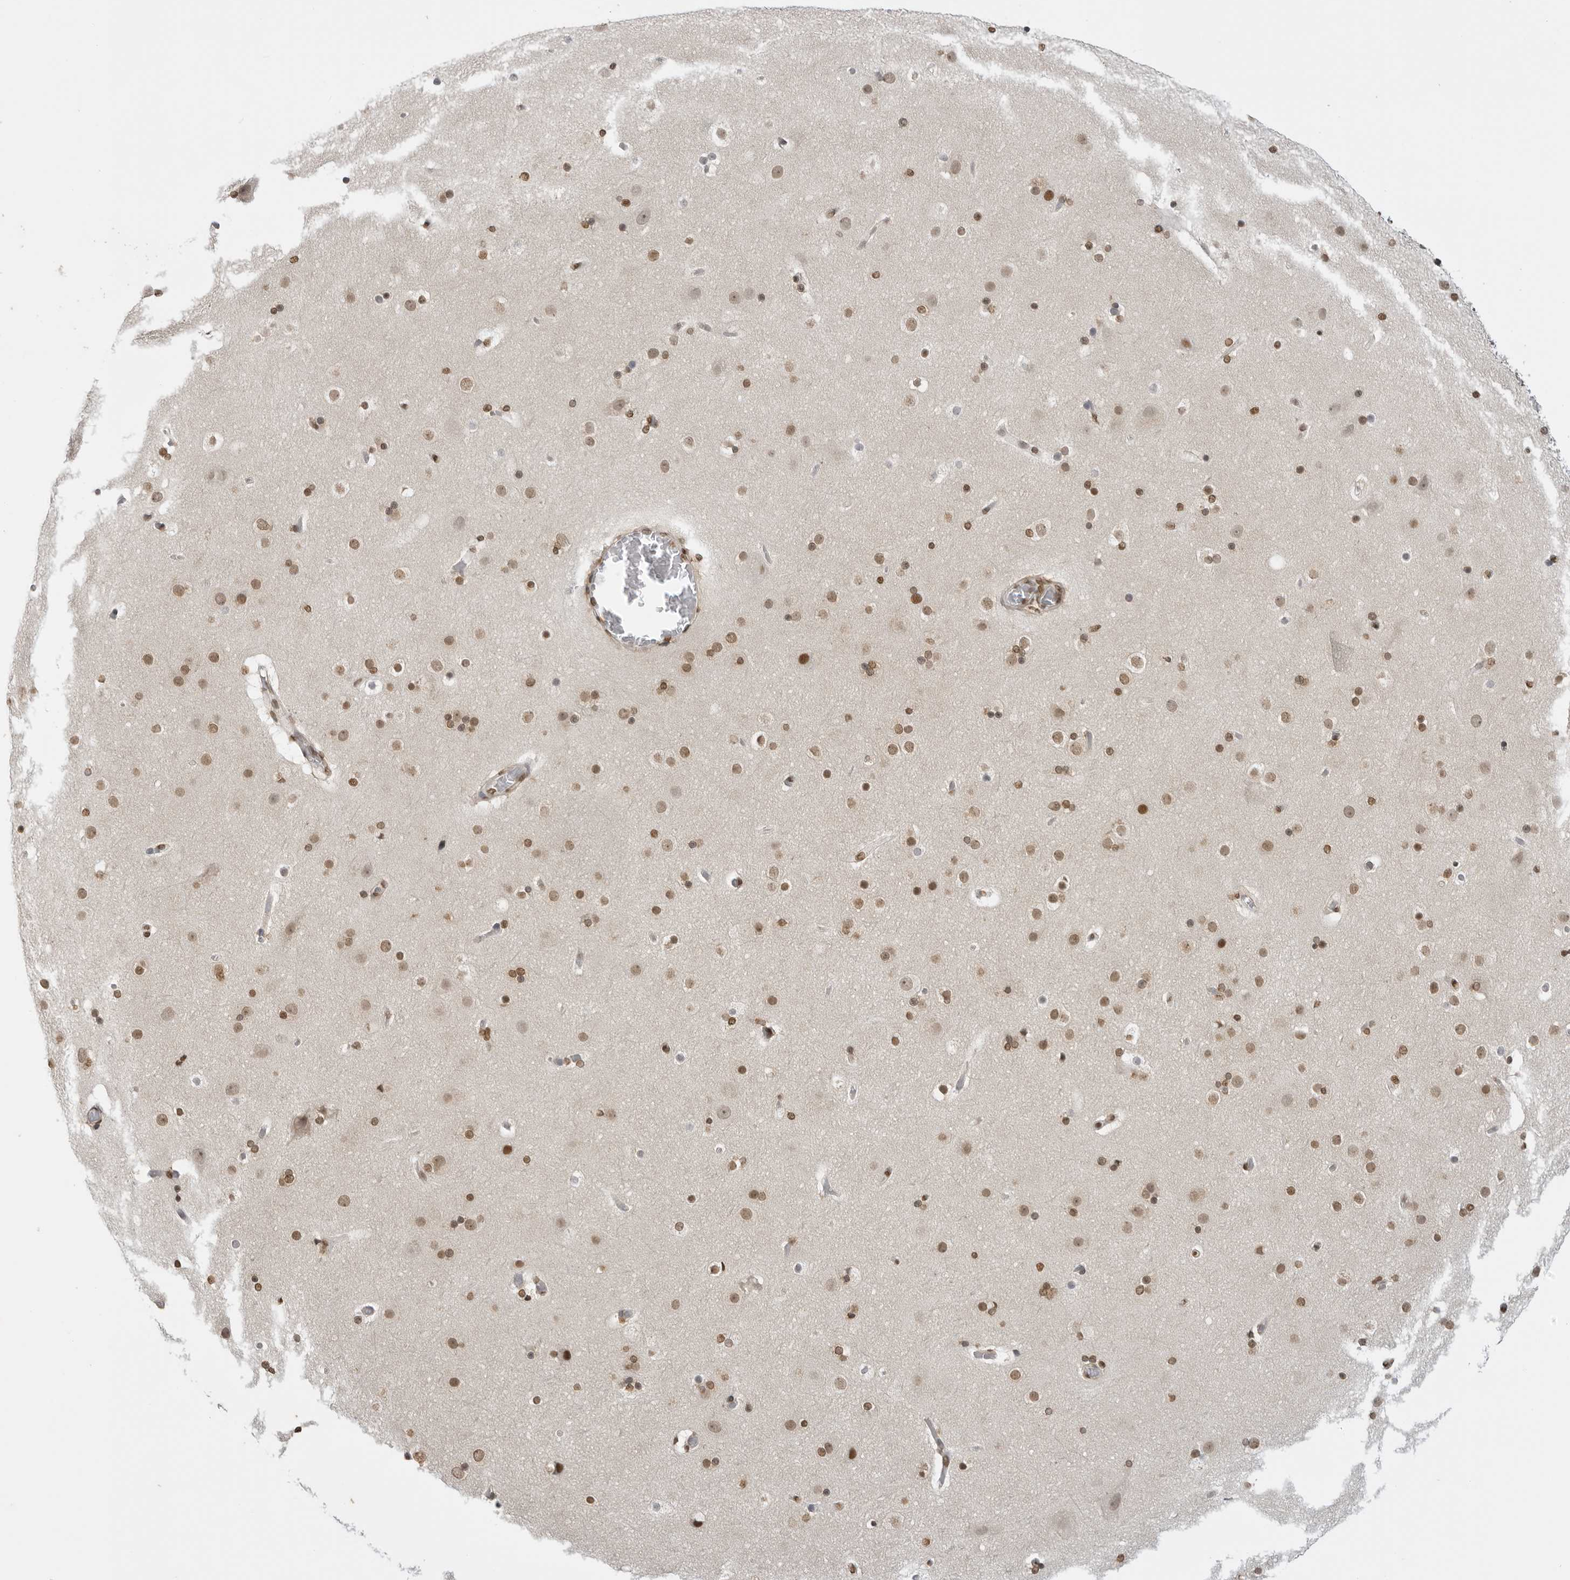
{"staining": {"intensity": "moderate", "quantity": "25%-75%", "location": "nuclear"}, "tissue": "cerebral cortex", "cell_type": "Endothelial cells", "image_type": "normal", "snomed": [{"axis": "morphology", "description": "Normal tissue, NOS"}, {"axis": "topography", "description": "Cerebral cortex"}], "caption": "An image of cerebral cortex stained for a protein displays moderate nuclear brown staining in endothelial cells. (DAB (3,3'-diaminobenzidine) IHC, brown staining for protein, blue staining for nuclei).", "gene": "RPA2", "patient": {"sex": "male", "age": 57}}